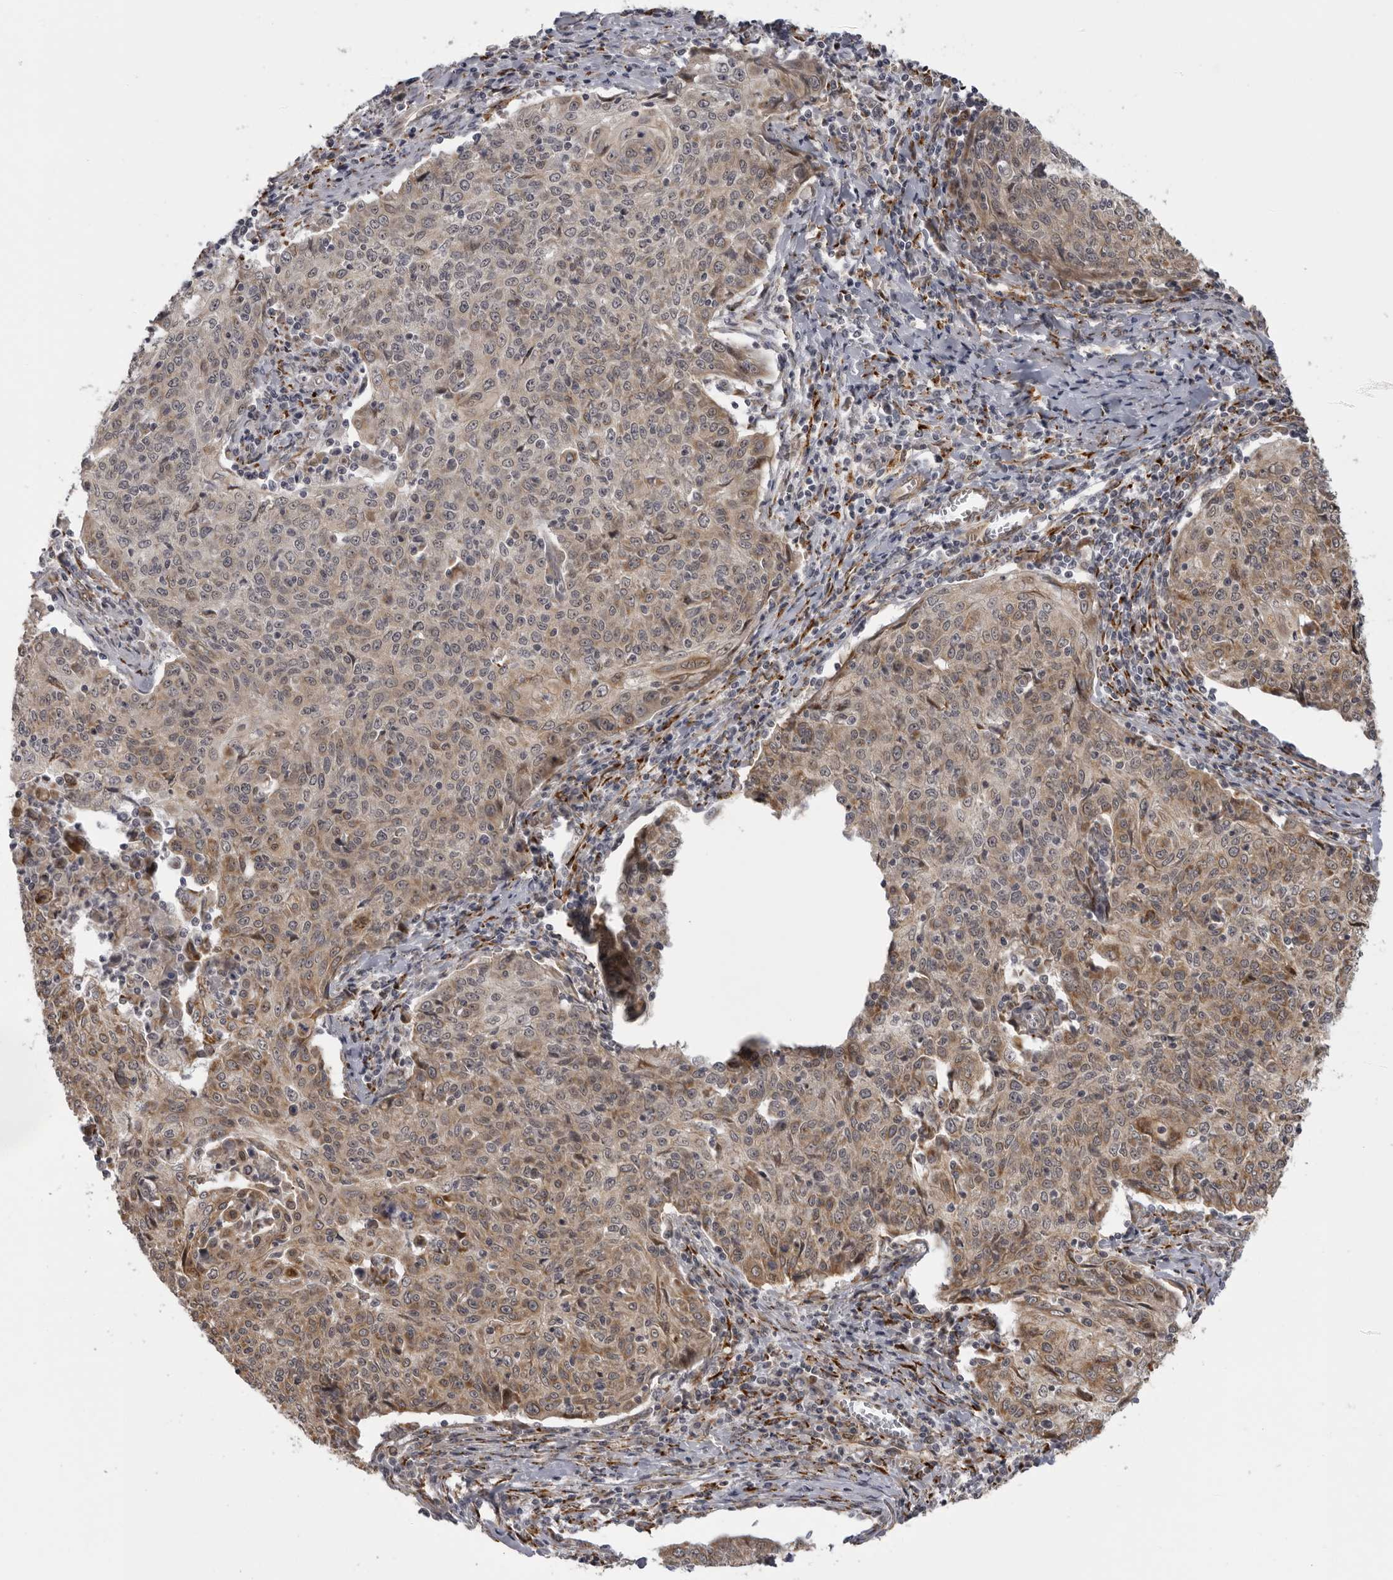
{"staining": {"intensity": "weak", "quantity": ">75%", "location": "cytoplasmic/membranous"}, "tissue": "cervical cancer", "cell_type": "Tumor cells", "image_type": "cancer", "snomed": [{"axis": "morphology", "description": "Squamous cell carcinoma, NOS"}, {"axis": "topography", "description": "Cervix"}], "caption": "This image displays cervical cancer (squamous cell carcinoma) stained with immunohistochemistry (IHC) to label a protein in brown. The cytoplasmic/membranous of tumor cells show weak positivity for the protein. Nuclei are counter-stained blue.", "gene": "DNAH14", "patient": {"sex": "female", "age": 48}}